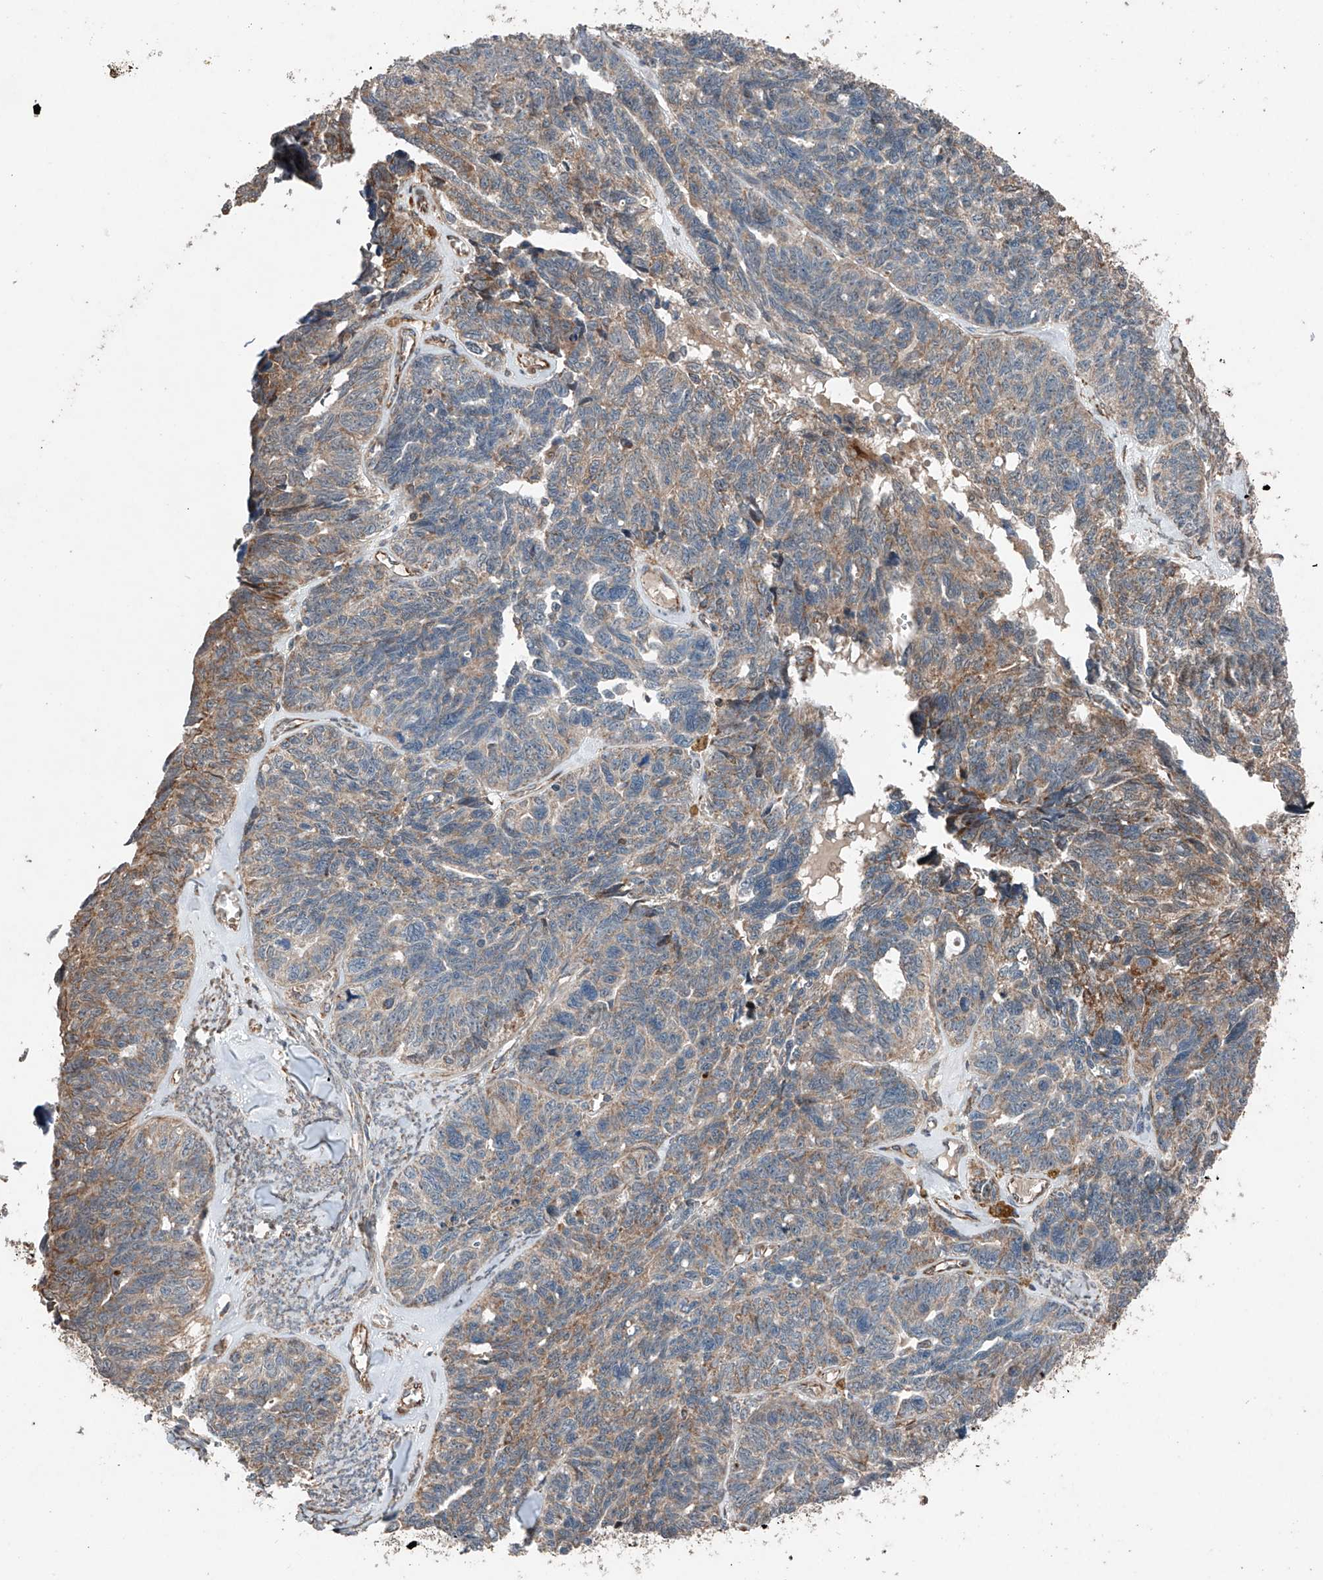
{"staining": {"intensity": "moderate", "quantity": "25%-75%", "location": "cytoplasmic/membranous"}, "tissue": "ovarian cancer", "cell_type": "Tumor cells", "image_type": "cancer", "snomed": [{"axis": "morphology", "description": "Cystadenocarcinoma, serous, NOS"}, {"axis": "topography", "description": "Ovary"}], "caption": "The micrograph exhibits immunohistochemical staining of ovarian cancer (serous cystadenocarcinoma). There is moderate cytoplasmic/membranous staining is appreciated in approximately 25%-75% of tumor cells.", "gene": "AP4B1", "patient": {"sex": "female", "age": 79}}